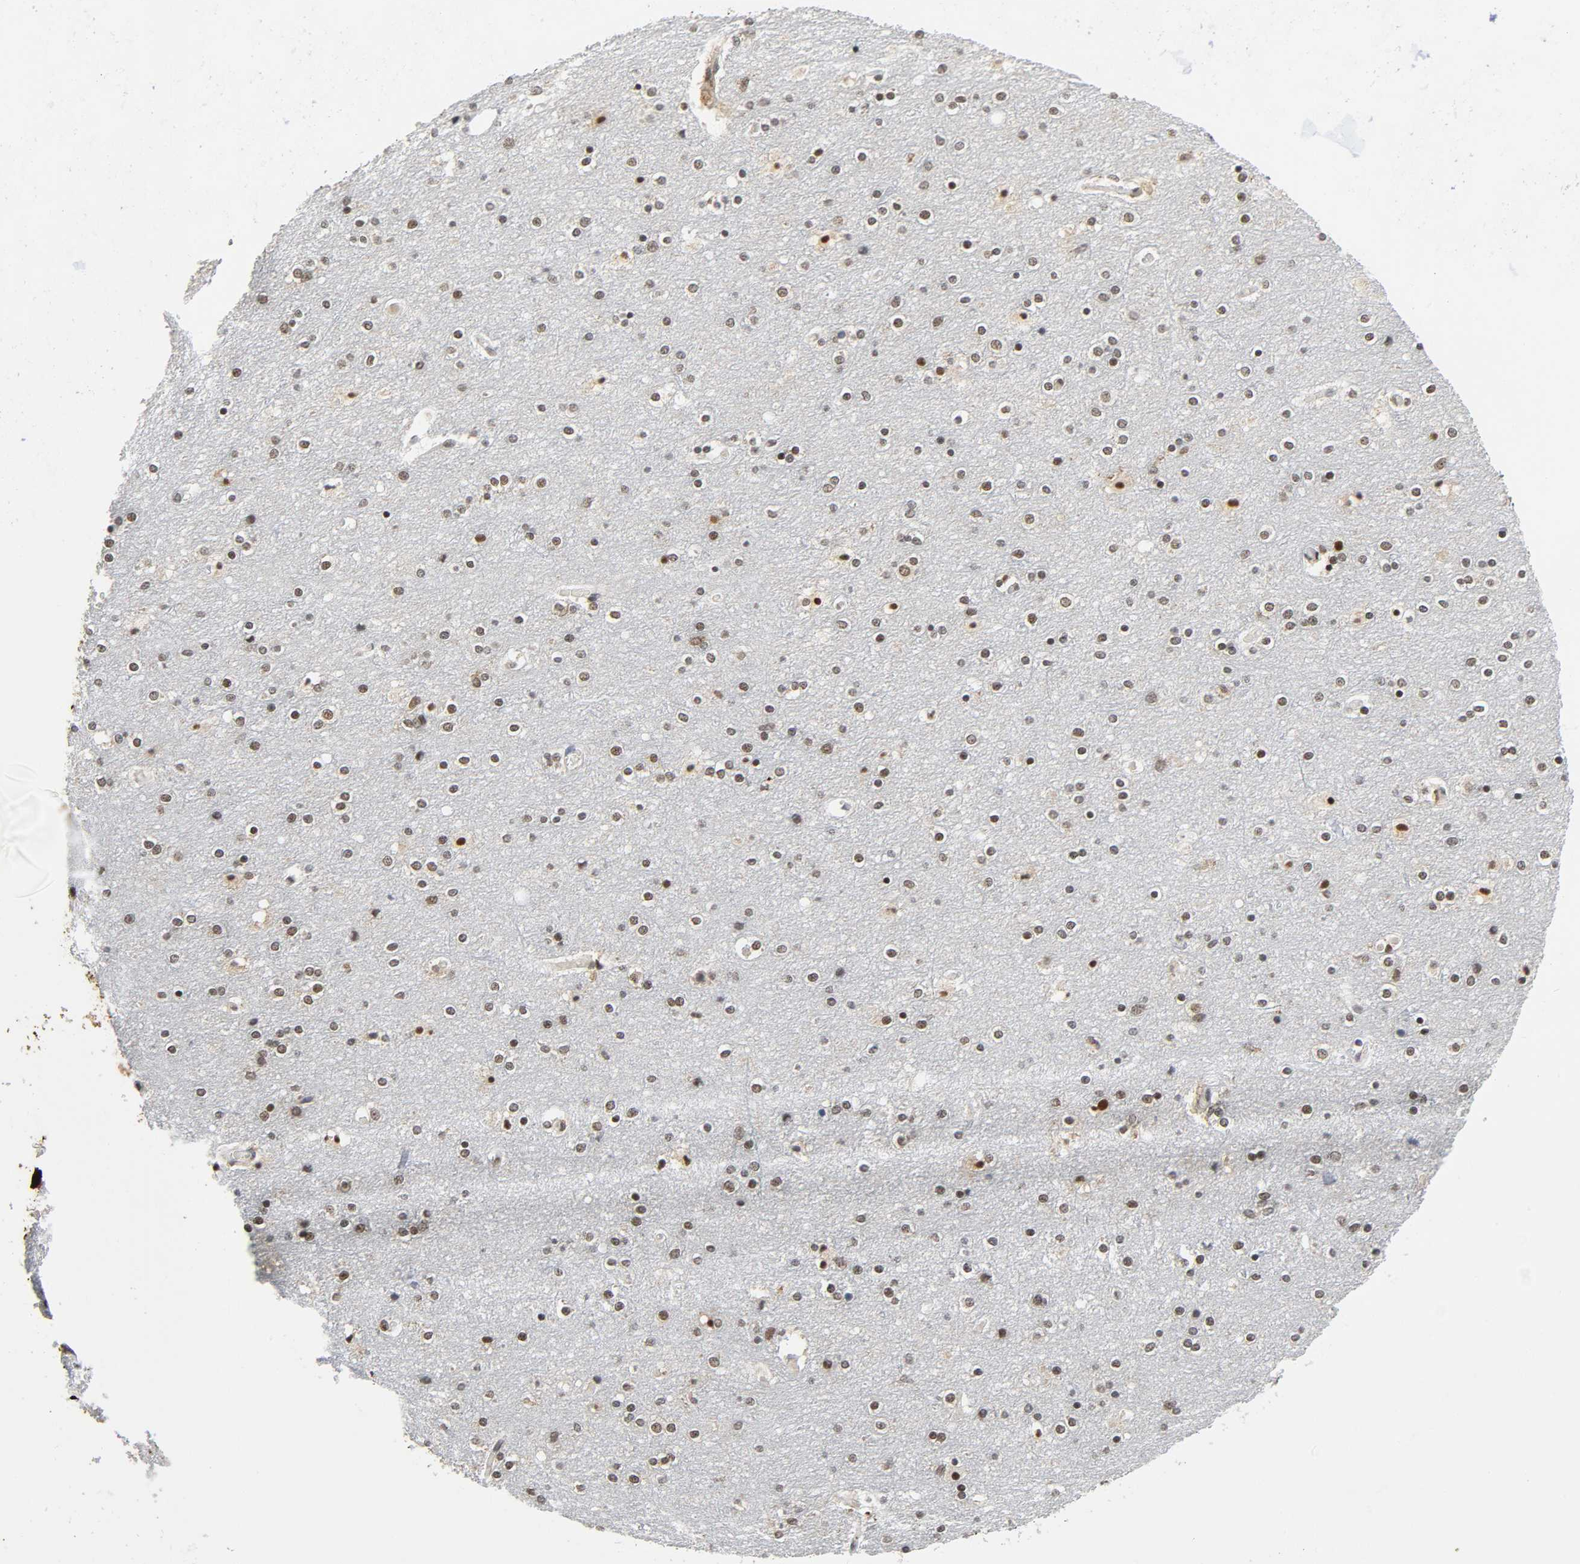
{"staining": {"intensity": "weak", "quantity": ">75%", "location": "cytoplasmic/membranous"}, "tissue": "cerebral cortex", "cell_type": "Endothelial cells", "image_type": "normal", "snomed": [{"axis": "morphology", "description": "Normal tissue, NOS"}, {"axis": "topography", "description": "Cerebral cortex"}], "caption": "Weak cytoplasmic/membranous protein expression is appreciated in approximately >75% of endothelial cells in cerebral cortex.", "gene": "KAT2B", "patient": {"sex": "female", "age": 54}}